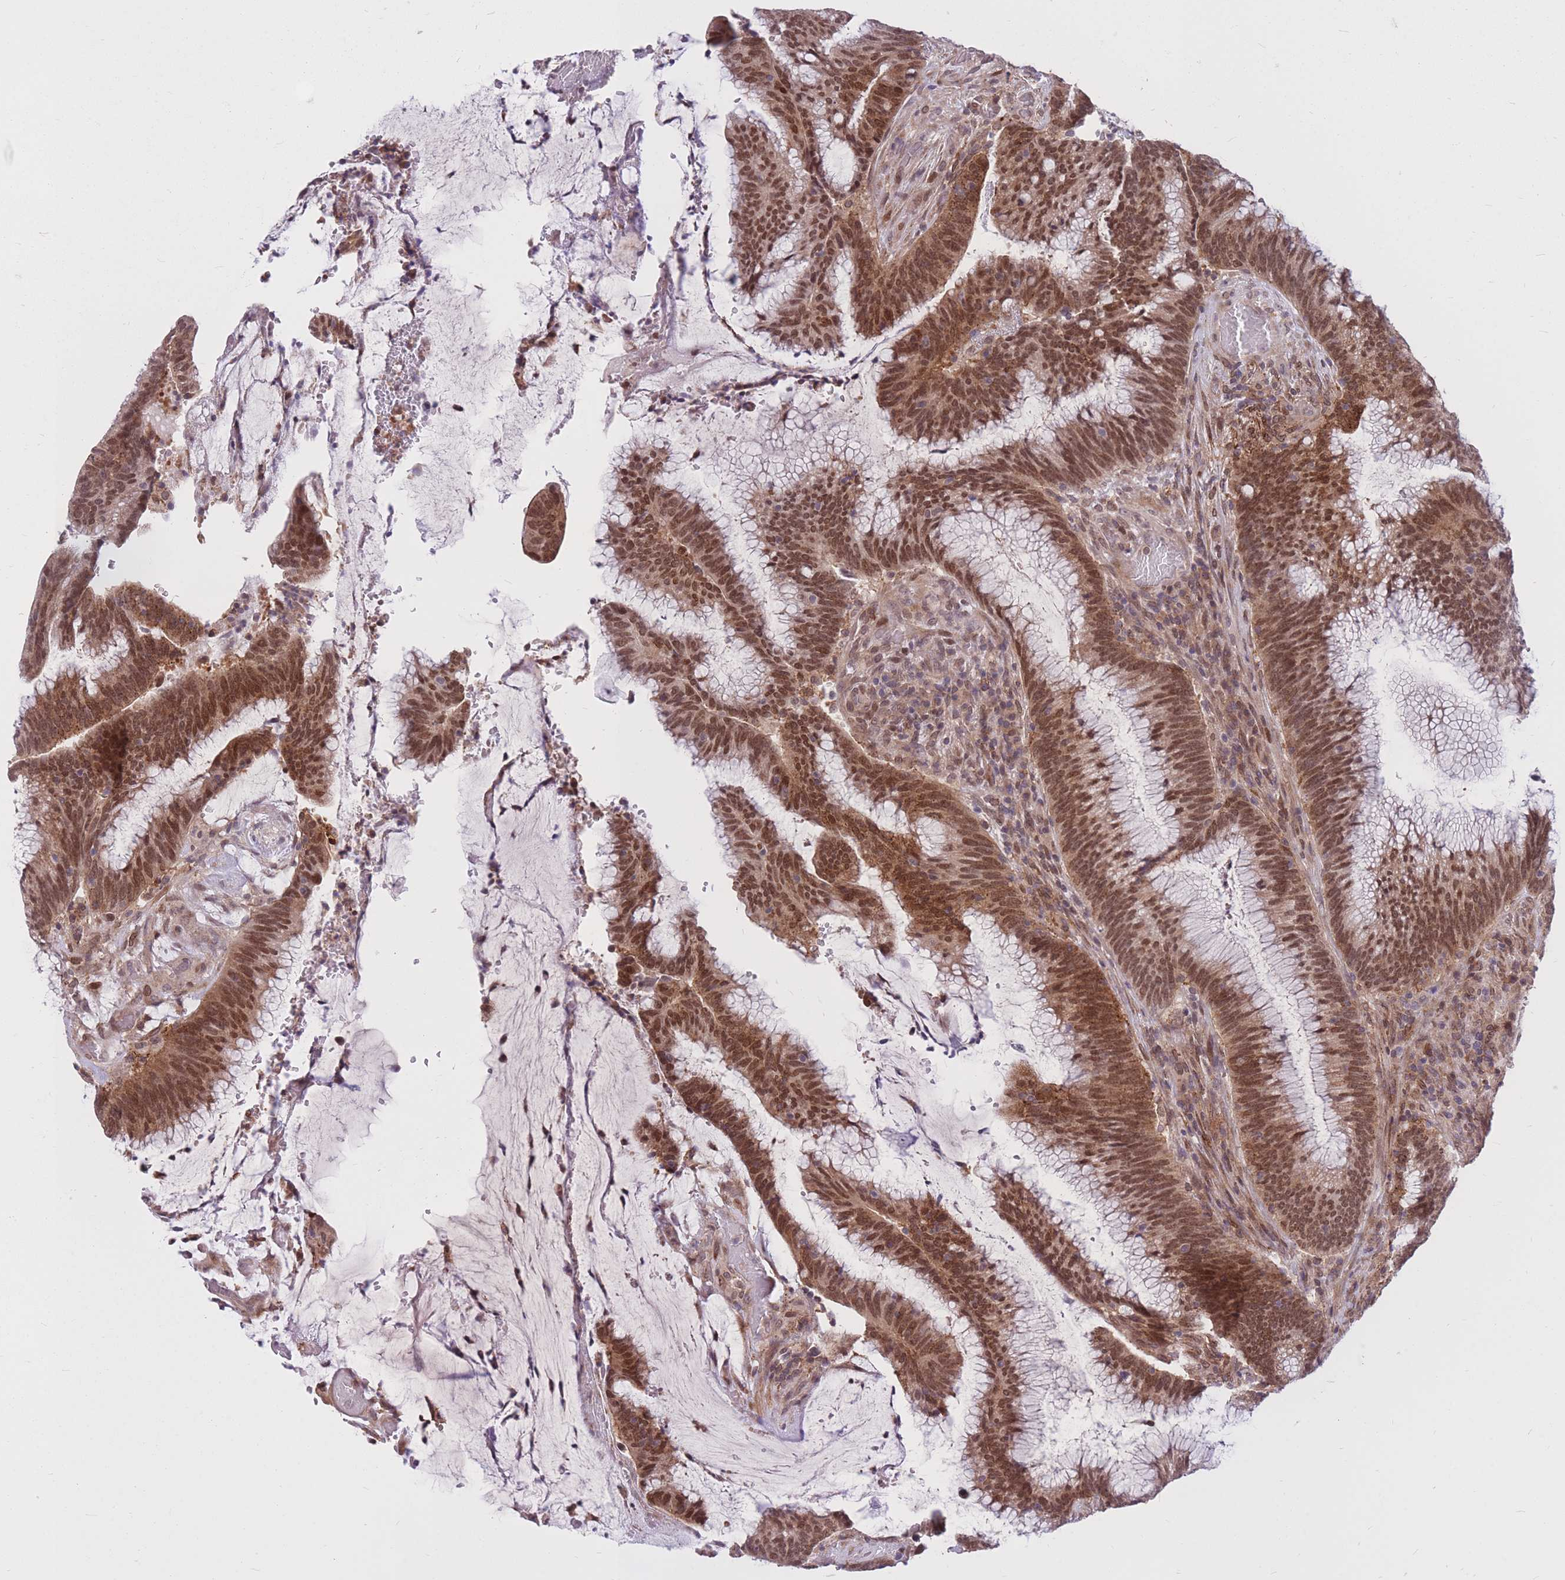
{"staining": {"intensity": "strong", "quantity": ">75%", "location": "cytoplasmic/membranous,nuclear"}, "tissue": "colorectal cancer", "cell_type": "Tumor cells", "image_type": "cancer", "snomed": [{"axis": "morphology", "description": "Adenocarcinoma, NOS"}, {"axis": "topography", "description": "Rectum"}], "caption": "Strong cytoplasmic/membranous and nuclear positivity for a protein is present in approximately >75% of tumor cells of colorectal adenocarcinoma using immunohistochemistry (IHC).", "gene": "TCF20", "patient": {"sex": "female", "age": 77}}